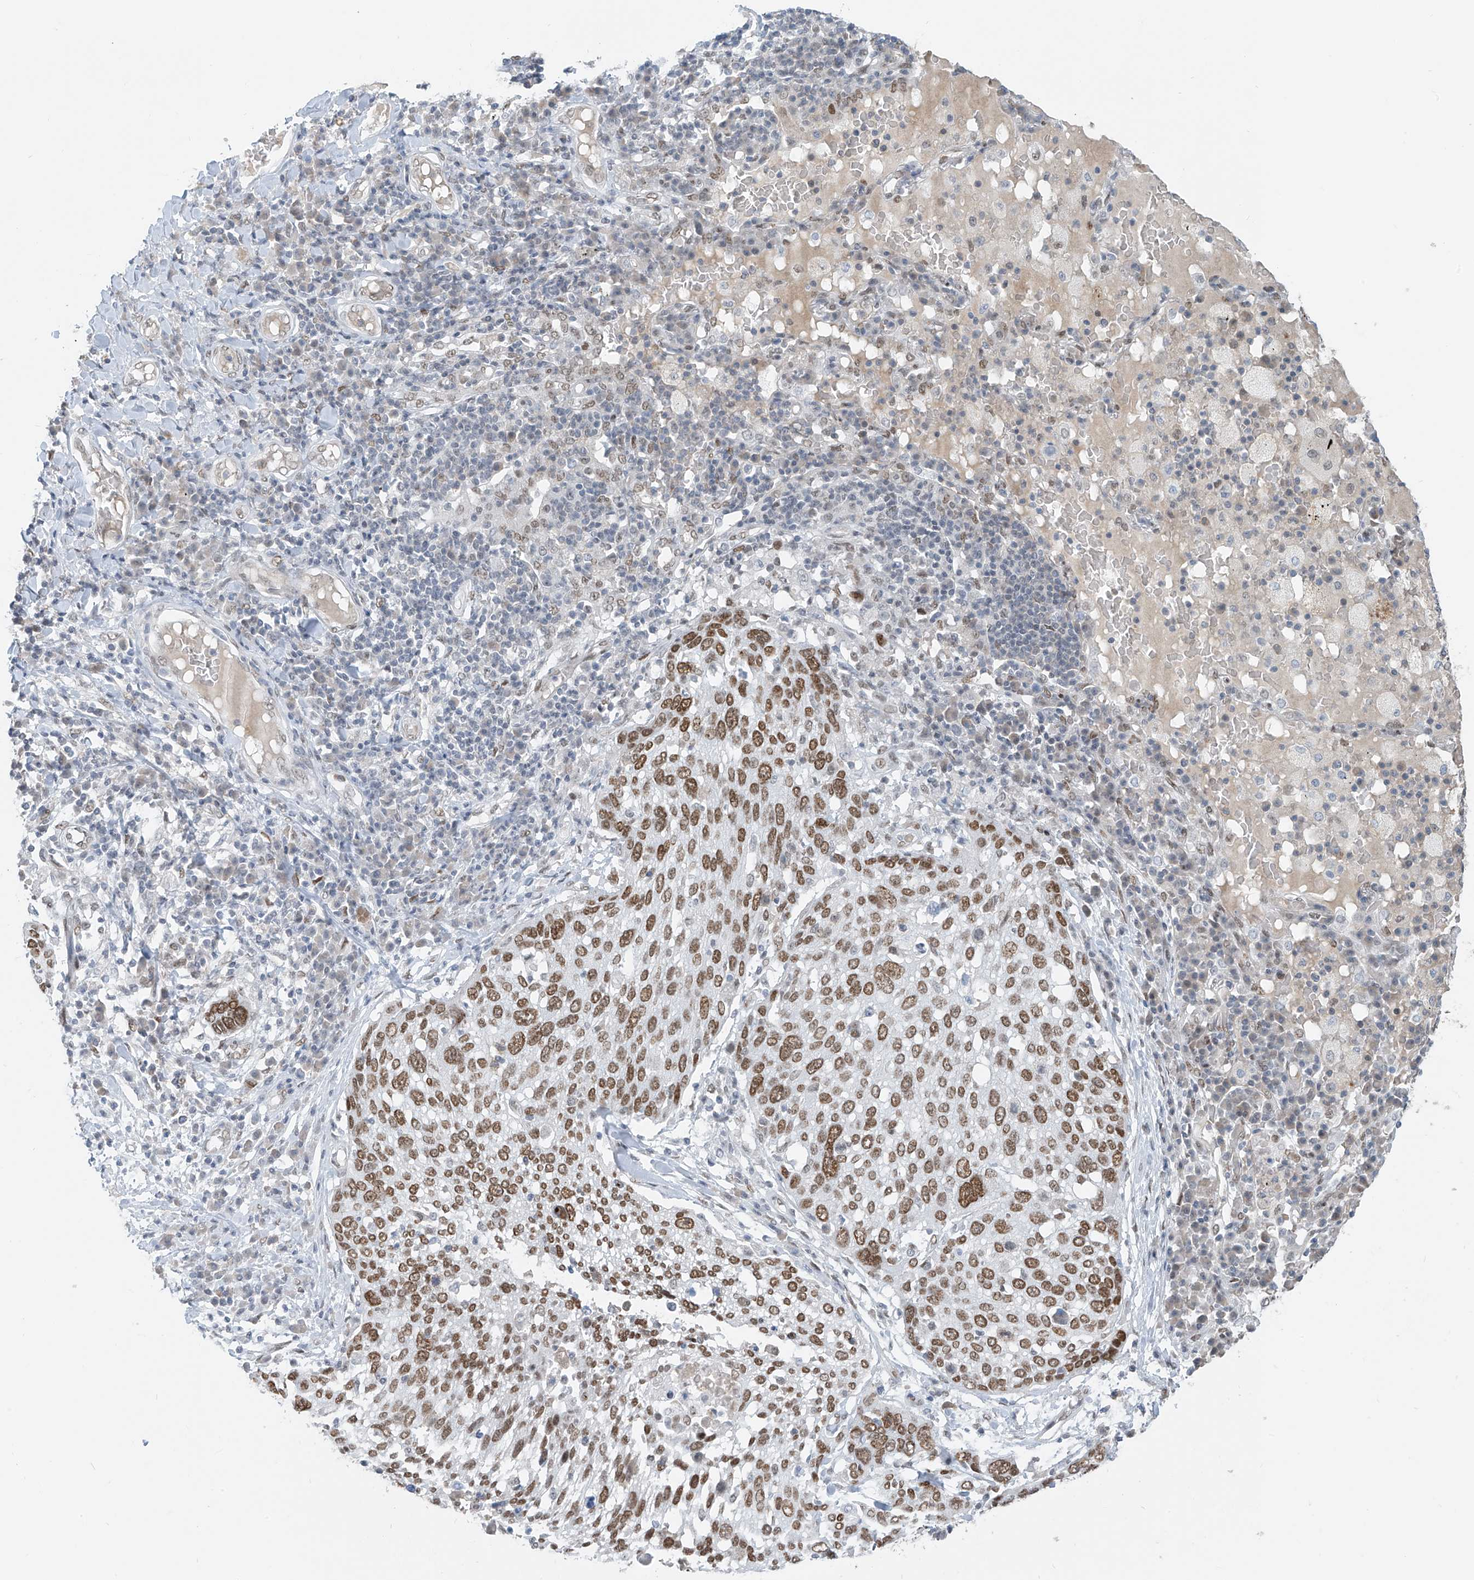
{"staining": {"intensity": "moderate", "quantity": ">75%", "location": "nuclear"}, "tissue": "lung cancer", "cell_type": "Tumor cells", "image_type": "cancer", "snomed": [{"axis": "morphology", "description": "Squamous cell carcinoma, NOS"}, {"axis": "topography", "description": "Lung"}], "caption": "Protein staining displays moderate nuclear expression in approximately >75% of tumor cells in lung cancer (squamous cell carcinoma).", "gene": "MCM9", "patient": {"sex": "male", "age": 65}}